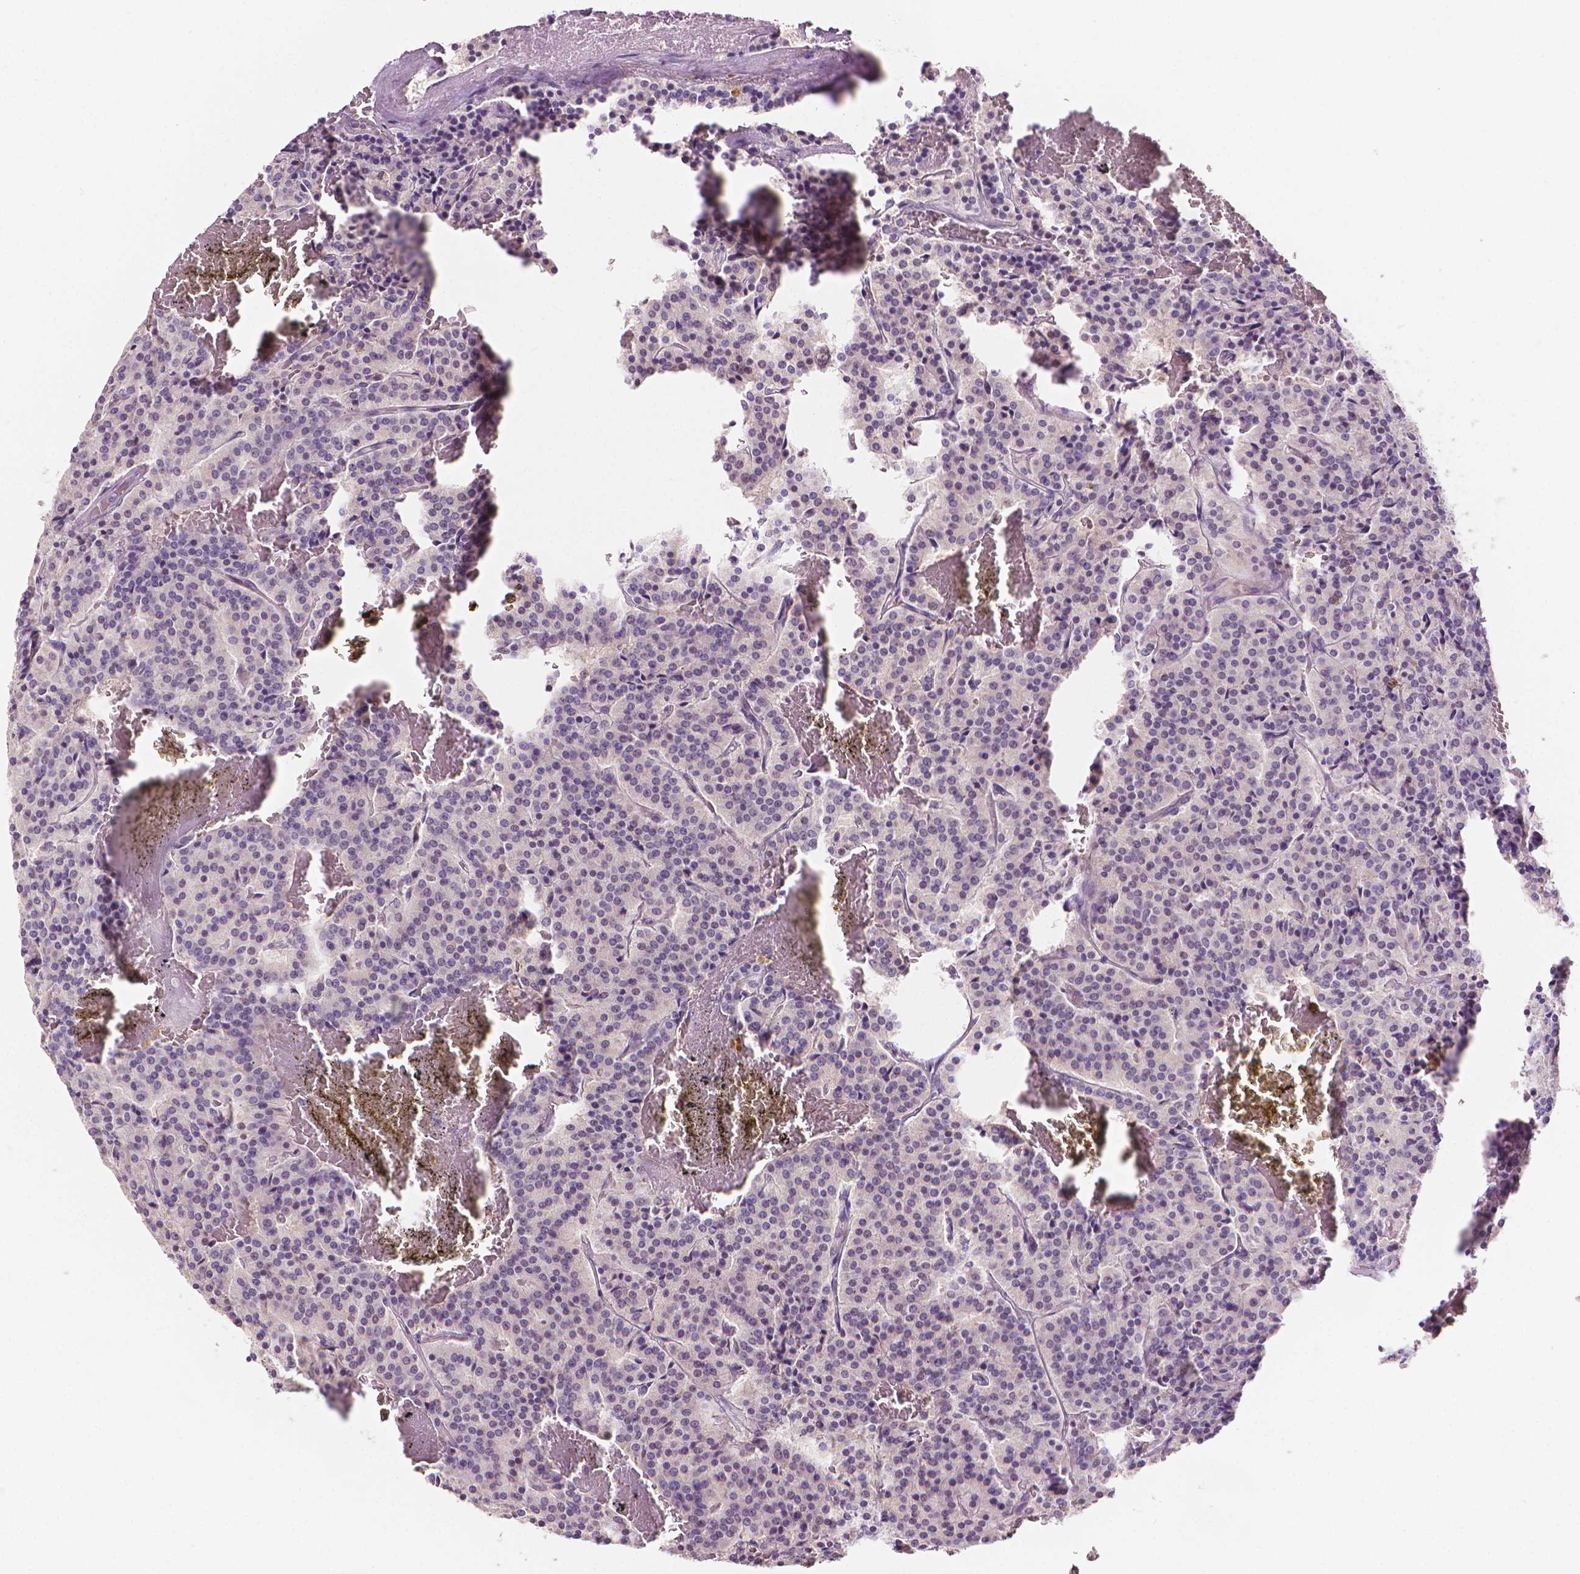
{"staining": {"intensity": "negative", "quantity": "none", "location": "none"}, "tissue": "carcinoid", "cell_type": "Tumor cells", "image_type": "cancer", "snomed": [{"axis": "morphology", "description": "Carcinoid, malignant, NOS"}, {"axis": "topography", "description": "Lung"}], "caption": "Tumor cells are negative for brown protein staining in malignant carcinoid.", "gene": "FASN", "patient": {"sex": "male", "age": 70}}